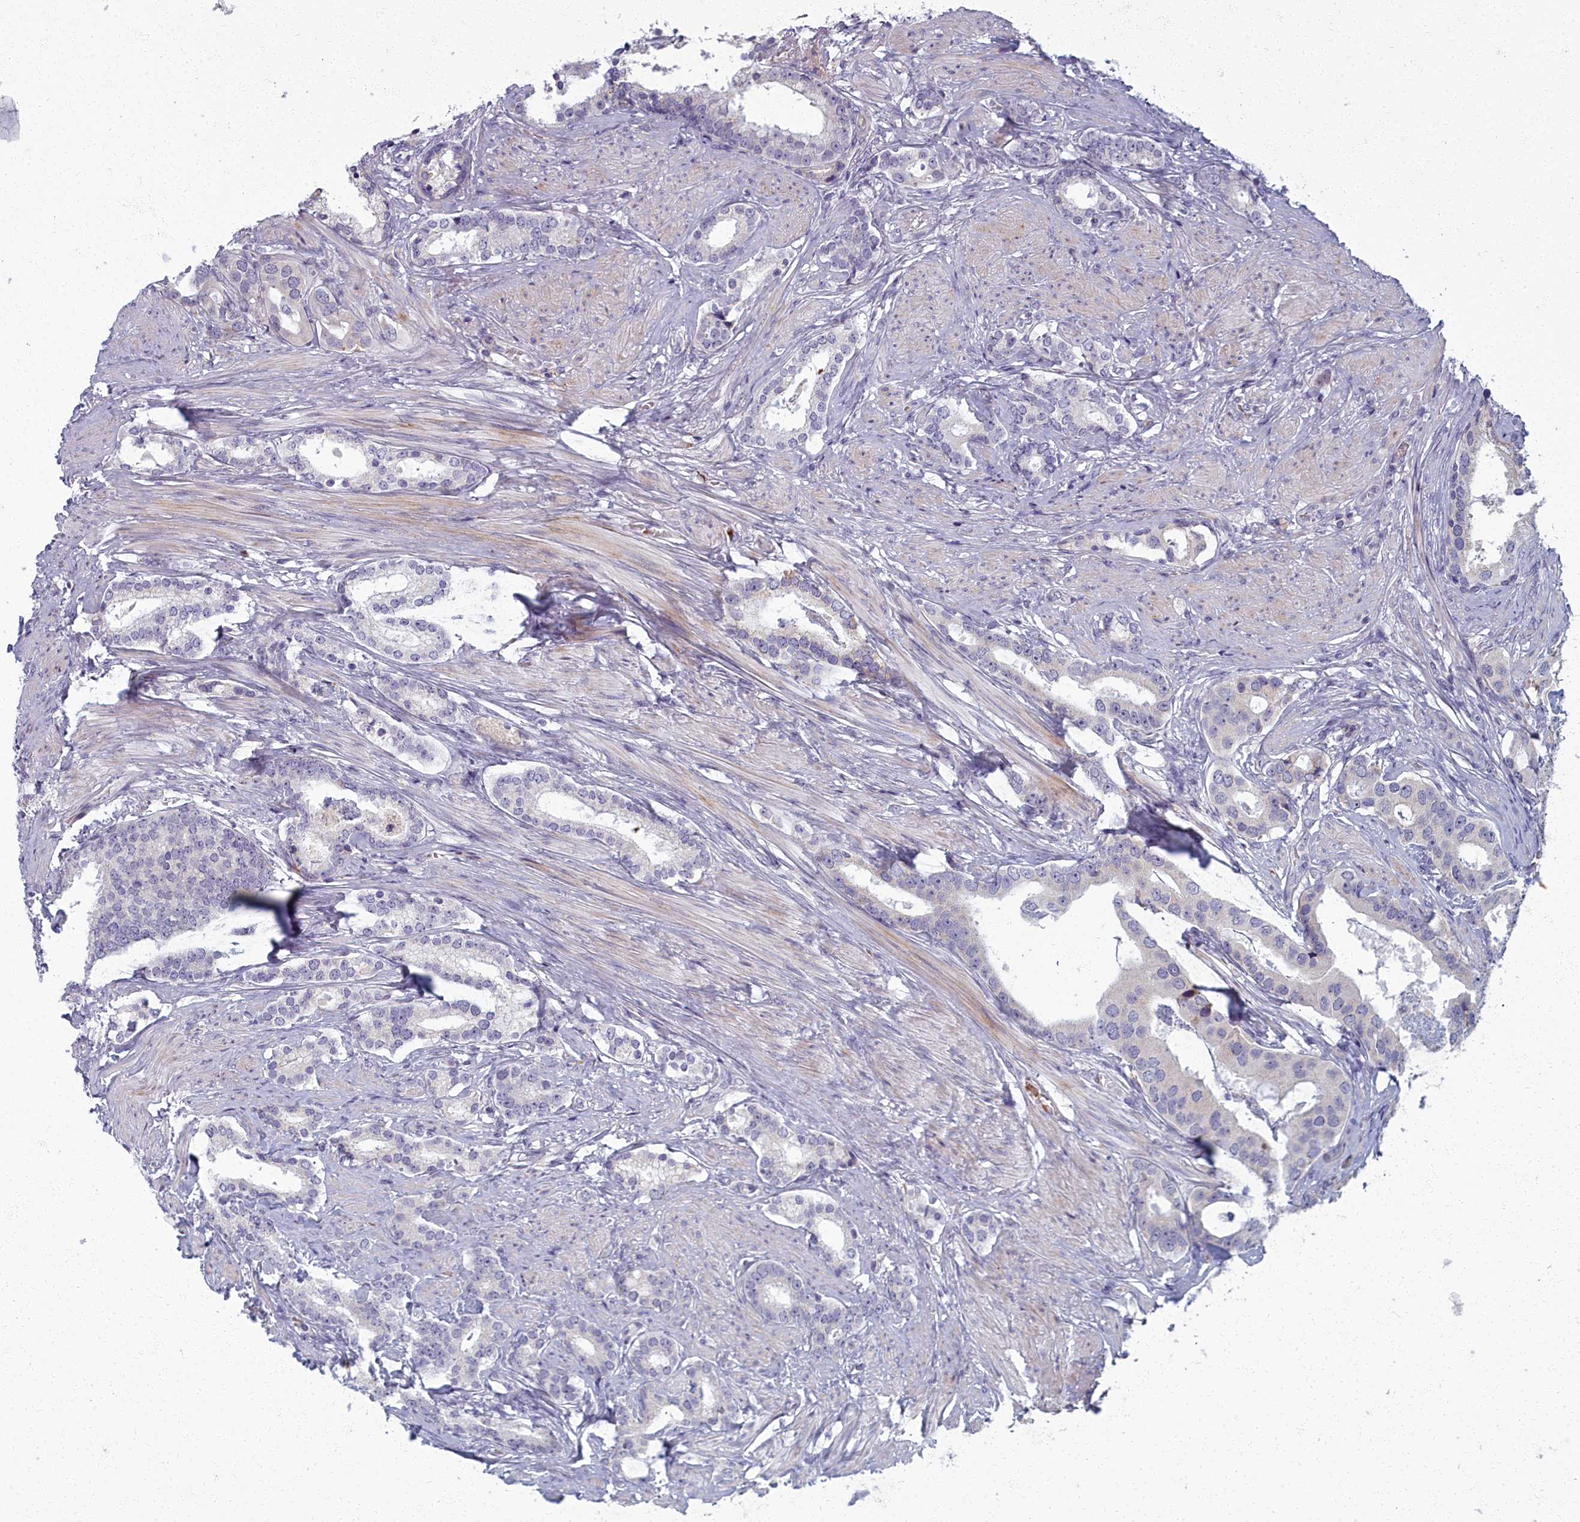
{"staining": {"intensity": "negative", "quantity": "none", "location": "none"}, "tissue": "prostate cancer", "cell_type": "Tumor cells", "image_type": "cancer", "snomed": [{"axis": "morphology", "description": "Adenocarcinoma, Low grade"}, {"axis": "topography", "description": "Prostate"}], "caption": "A high-resolution histopathology image shows immunohistochemistry (IHC) staining of prostate cancer (adenocarcinoma (low-grade)), which exhibits no significant expression in tumor cells.", "gene": "ARL15", "patient": {"sex": "male", "age": 71}}